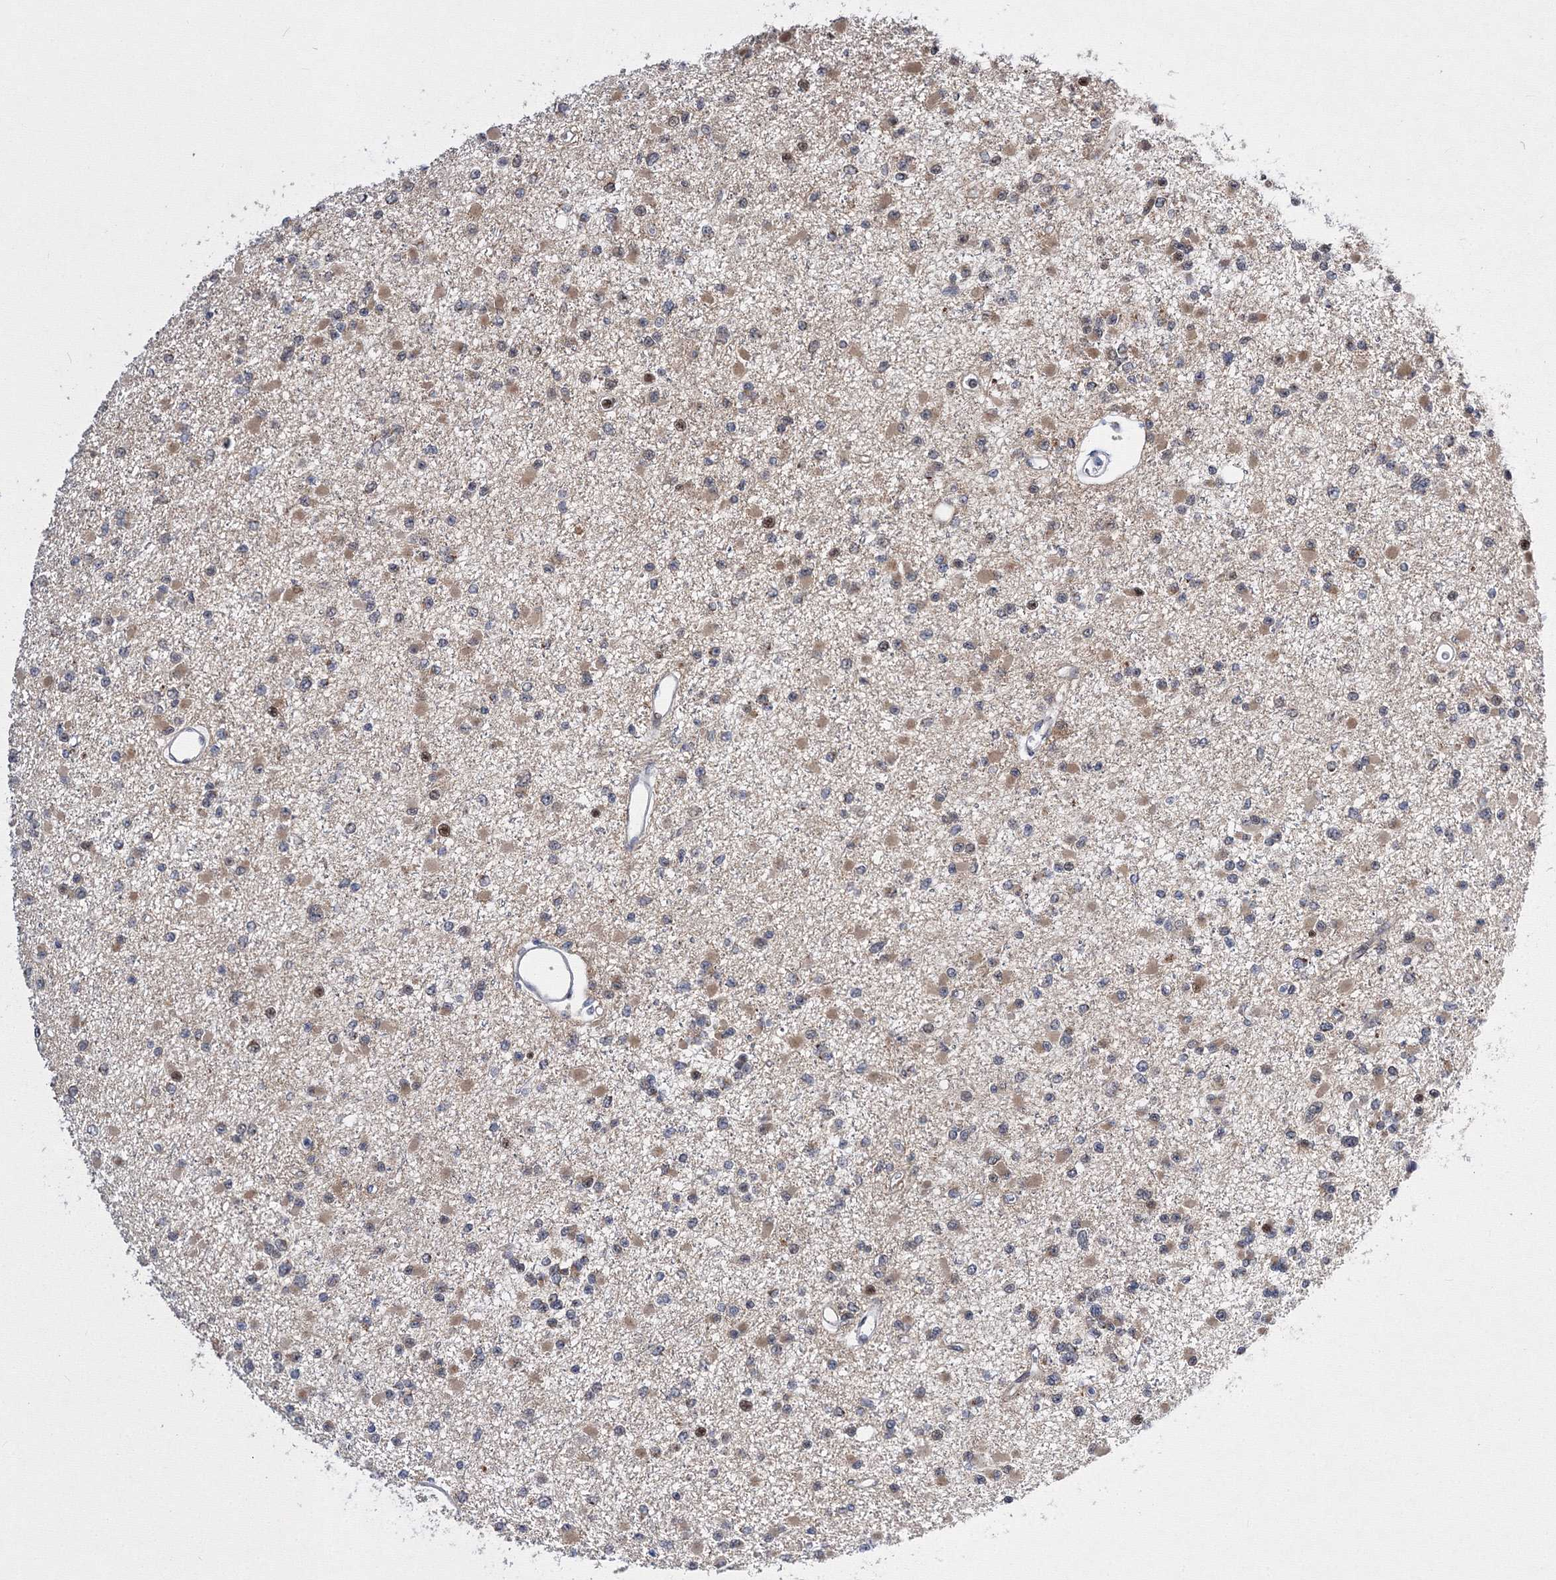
{"staining": {"intensity": "weak", "quantity": "25%-75%", "location": "cytoplasmic/membranous,nuclear"}, "tissue": "glioma", "cell_type": "Tumor cells", "image_type": "cancer", "snomed": [{"axis": "morphology", "description": "Glioma, malignant, Low grade"}, {"axis": "topography", "description": "Brain"}], "caption": "Immunohistochemical staining of human glioma displays weak cytoplasmic/membranous and nuclear protein positivity in about 25%-75% of tumor cells. (Brightfield microscopy of DAB IHC at high magnification).", "gene": "GPN1", "patient": {"sex": "female", "age": 22}}